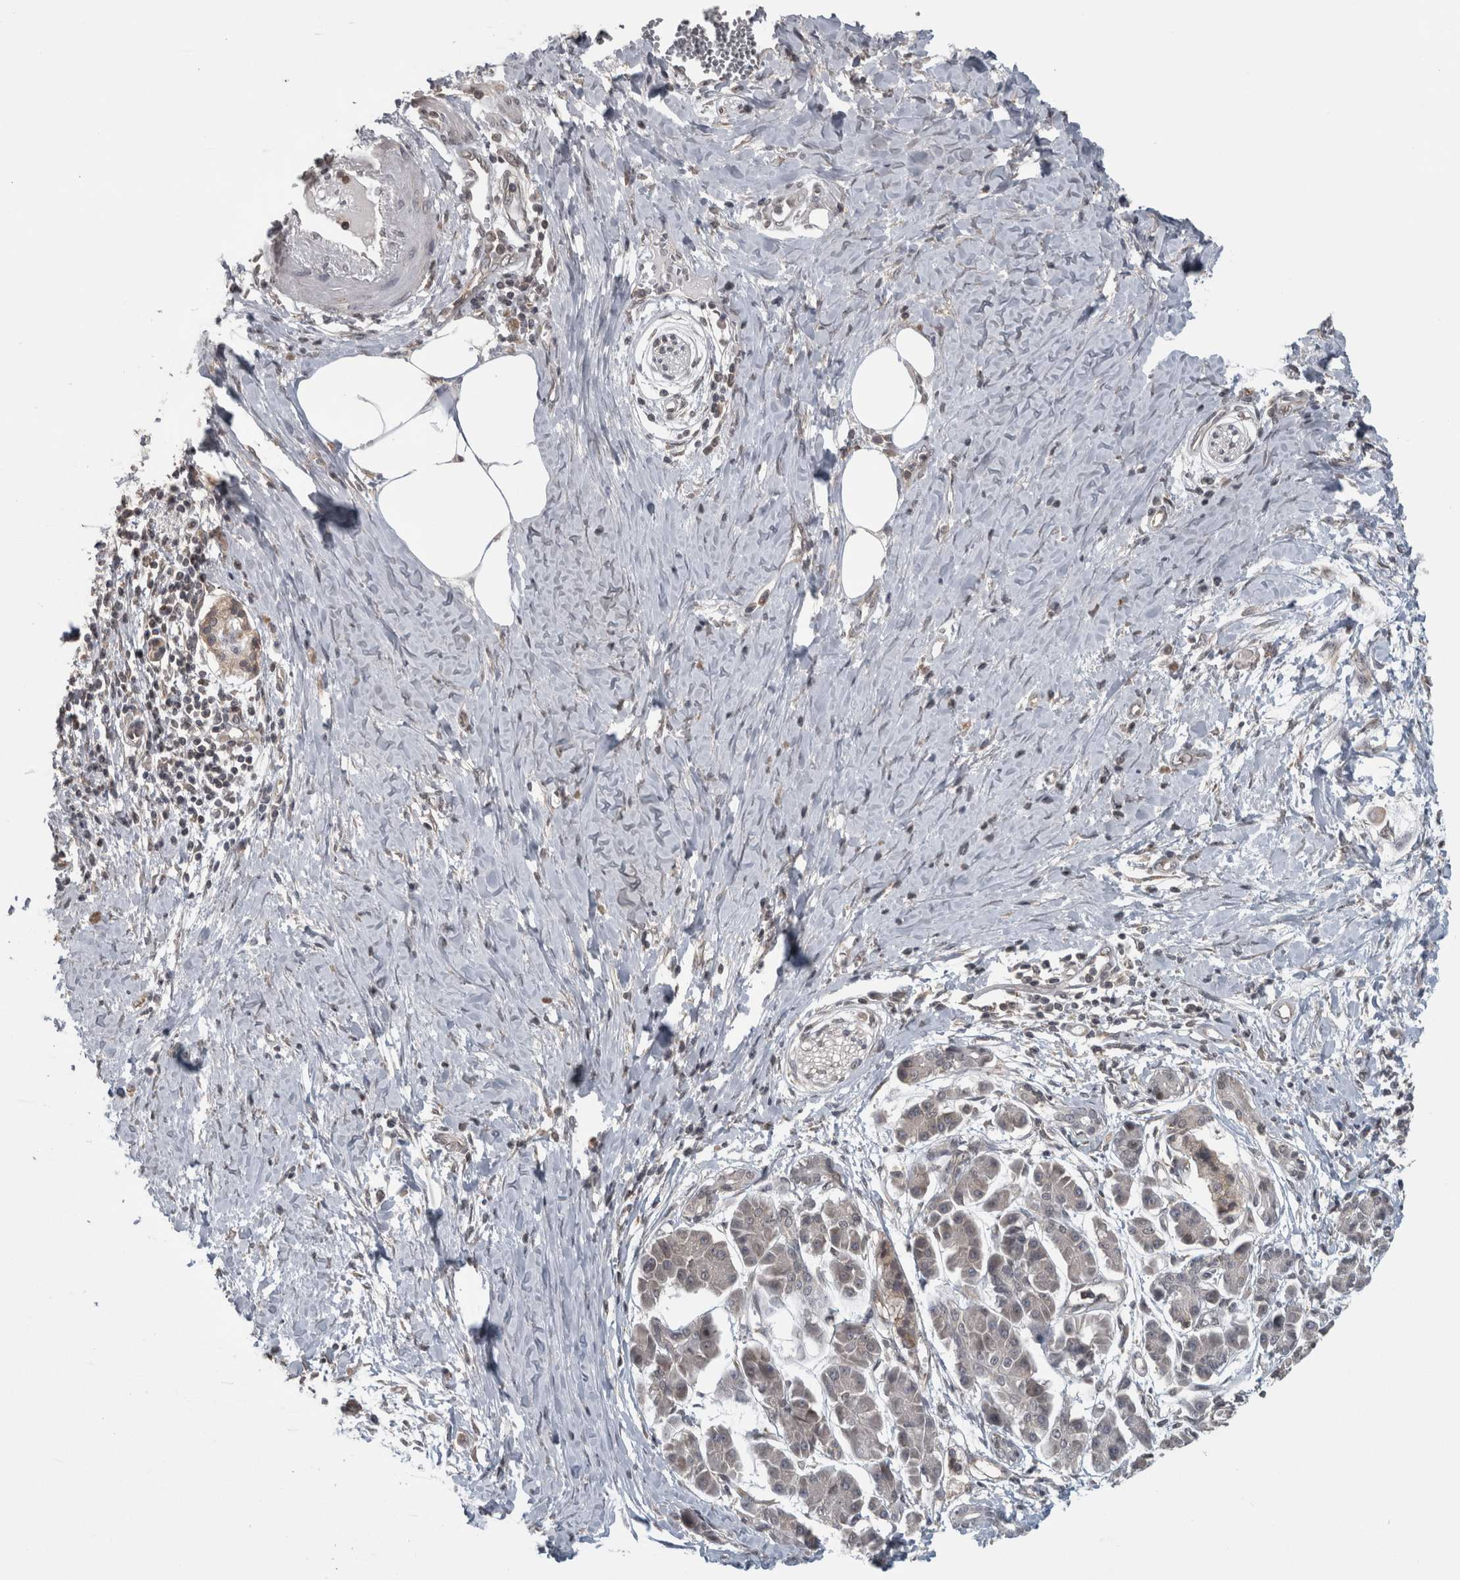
{"staining": {"intensity": "negative", "quantity": "none", "location": "none"}, "tissue": "pancreatic cancer", "cell_type": "Tumor cells", "image_type": "cancer", "snomed": [{"axis": "morphology", "description": "Adenocarcinoma, NOS"}, {"axis": "topography", "description": "Pancreas"}], "caption": "Adenocarcinoma (pancreatic) was stained to show a protein in brown. There is no significant staining in tumor cells.", "gene": "ATXN2", "patient": {"sex": "male", "age": 59}}